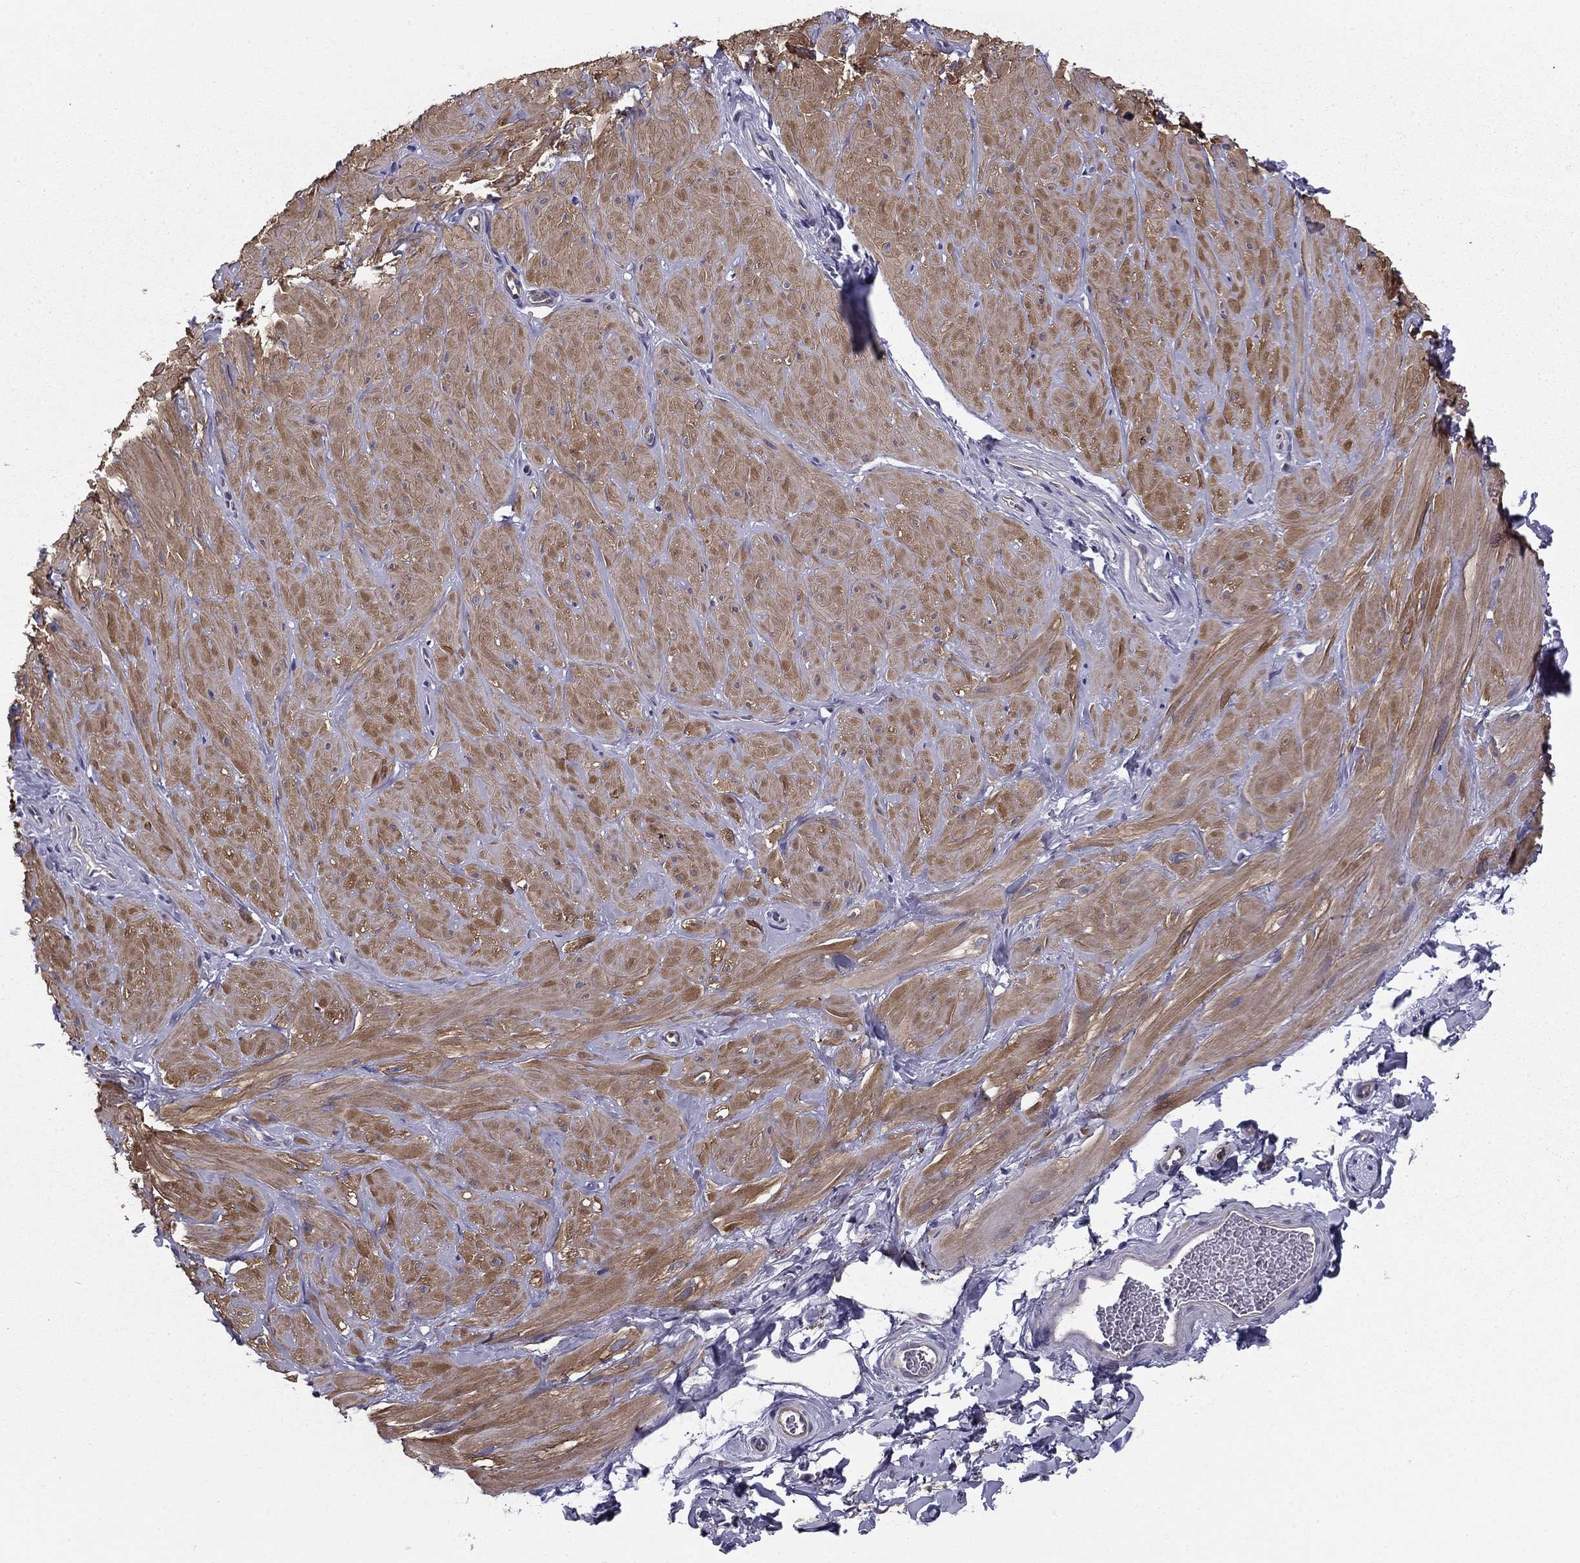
{"staining": {"intensity": "negative", "quantity": "none", "location": "none"}, "tissue": "soft tissue", "cell_type": "Fibroblasts", "image_type": "normal", "snomed": [{"axis": "morphology", "description": "Normal tissue, NOS"}, {"axis": "topography", "description": "Smooth muscle"}, {"axis": "topography", "description": "Peripheral nerve tissue"}], "caption": "DAB immunohistochemical staining of benign soft tissue shows no significant positivity in fibroblasts. (Brightfield microscopy of DAB IHC at high magnification).", "gene": "FLNC", "patient": {"sex": "male", "age": 22}}